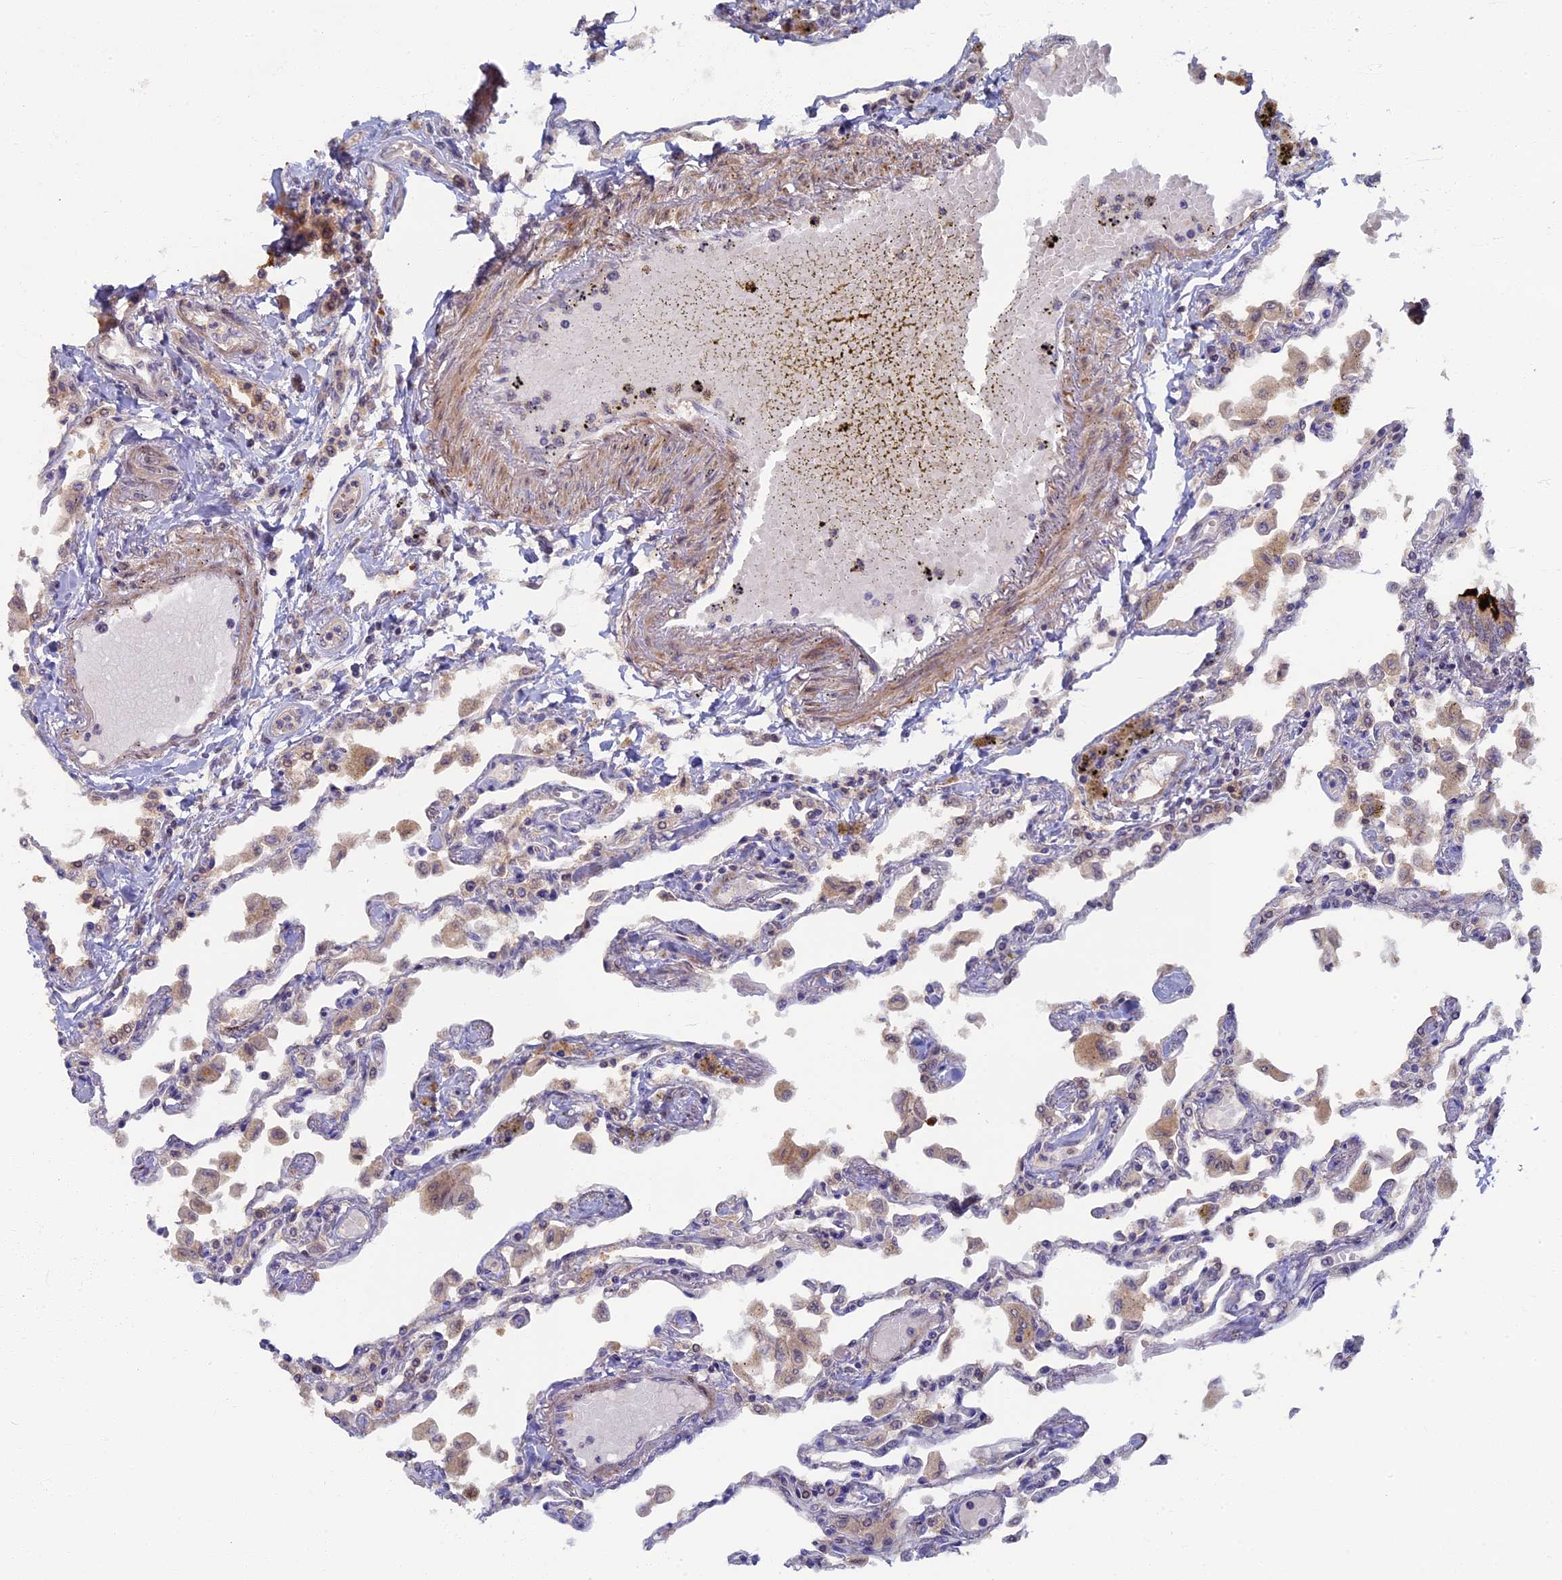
{"staining": {"intensity": "negative", "quantity": "none", "location": "none"}, "tissue": "lung", "cell_type": "Alveolar cells", "image_type": "normal", "snomed": [{"axis": "morphology", "description": "Normal tissue, NOS"}, {"axis": "topography", "description": "Bronchus"}, {"axis": "topography", "description": "Lung"}], "caption": "The immunohistochemistry (IHC) photomicrograph has no significant staining in alveolar cells of lung. (DAB (3,3'-diaminobenzidine) immunohistochemistry (IHC) with hematoxylin counter stain).", "gene": "RSPH3", "patient": {"sex": "female", "age": 49}}